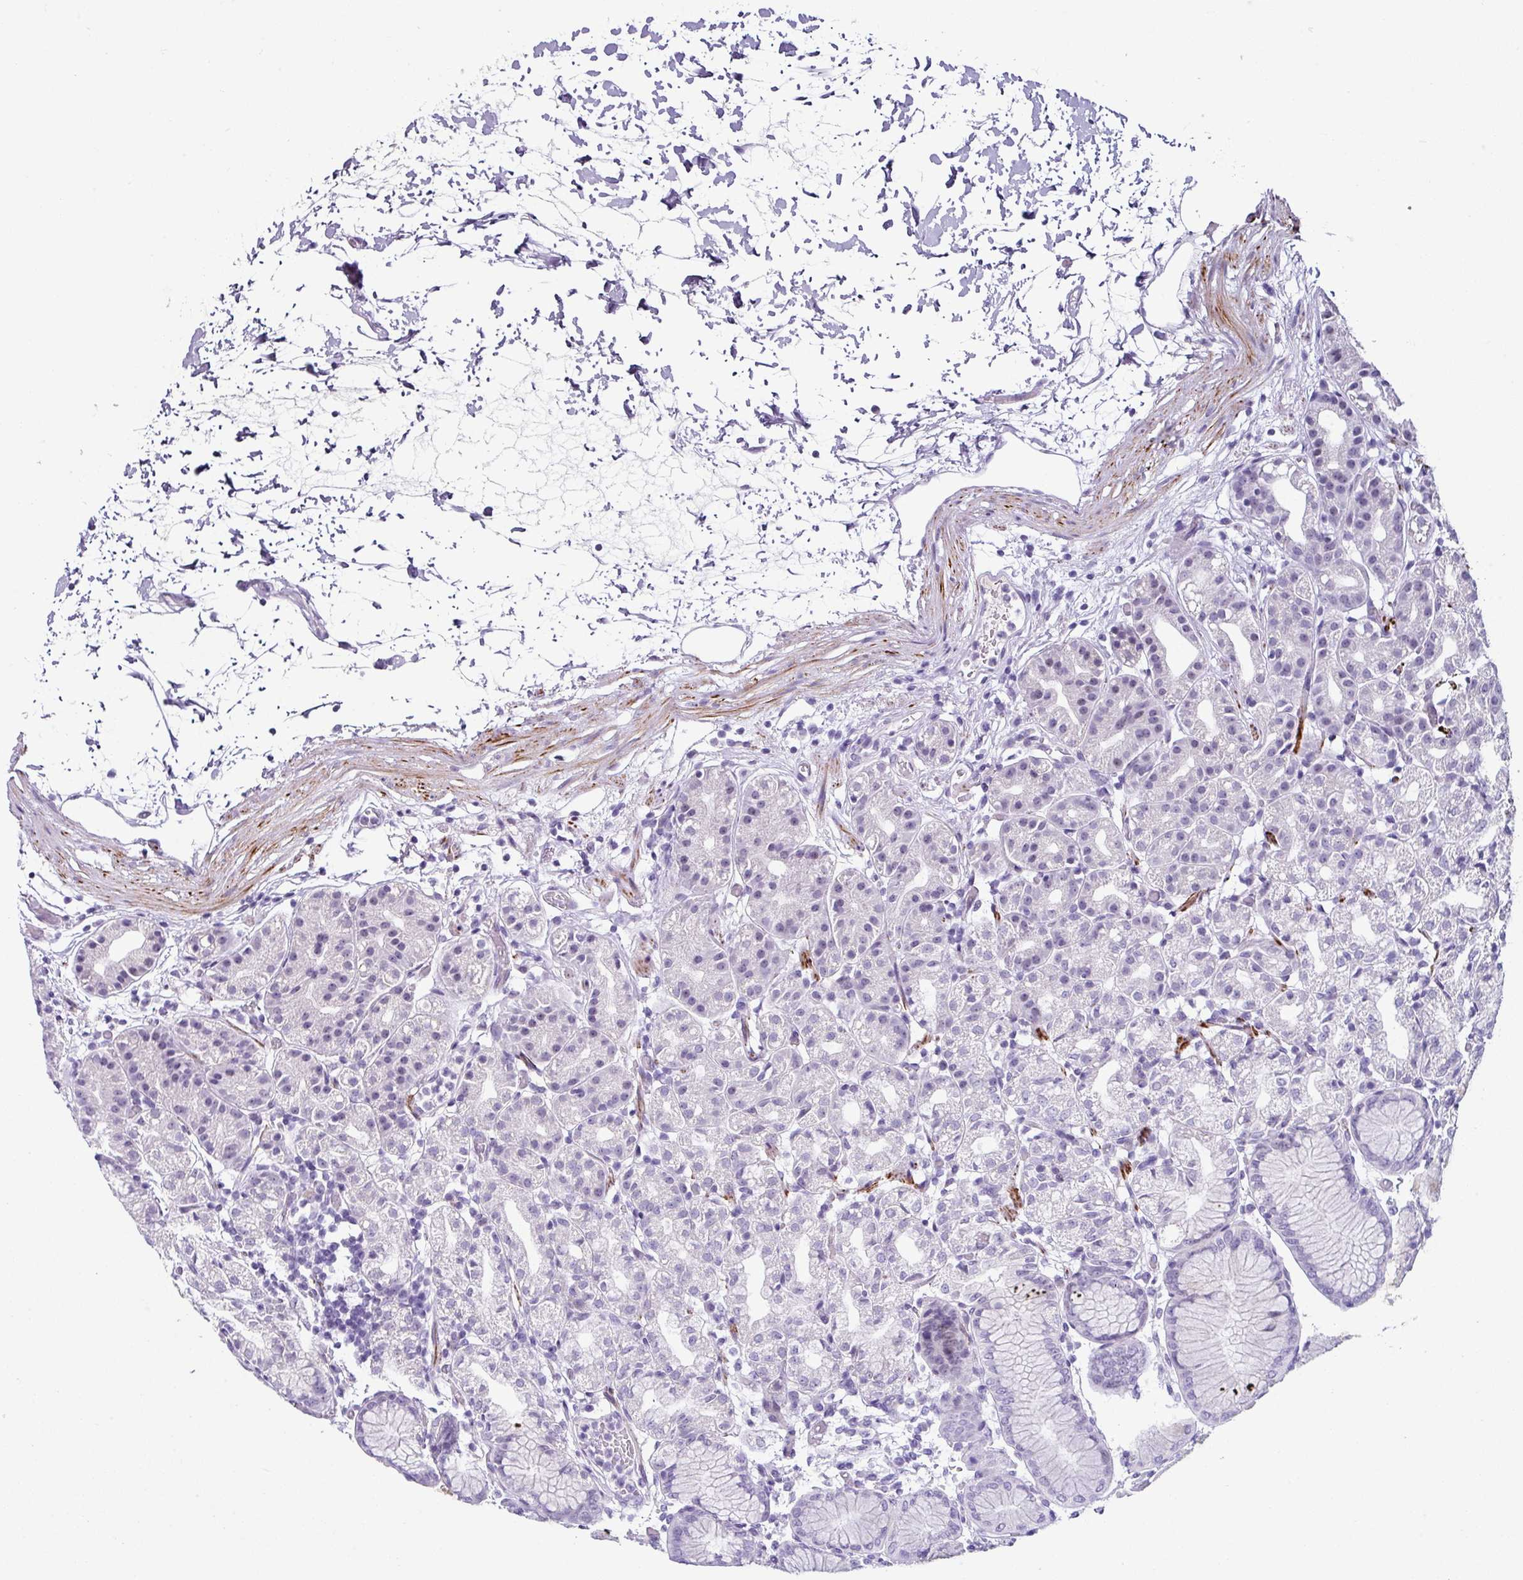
{"staining": {"intensity": "negative", "quantity": "none", "location": "none"}, "tissue": "stomach", "cell_type": "Glandular cells", "image_type": "normal", "snomed": [{"axis": "morphology", "description": "Normal tissue, NOS"}, {"axis": "topography", "description": "Stomach"}], "caption": "Immunohistochemistry of benign stomach exhibits no staining in glandular cells.", "gene": "TRA2A", "patient": {"sex": "female", "age": 57}}